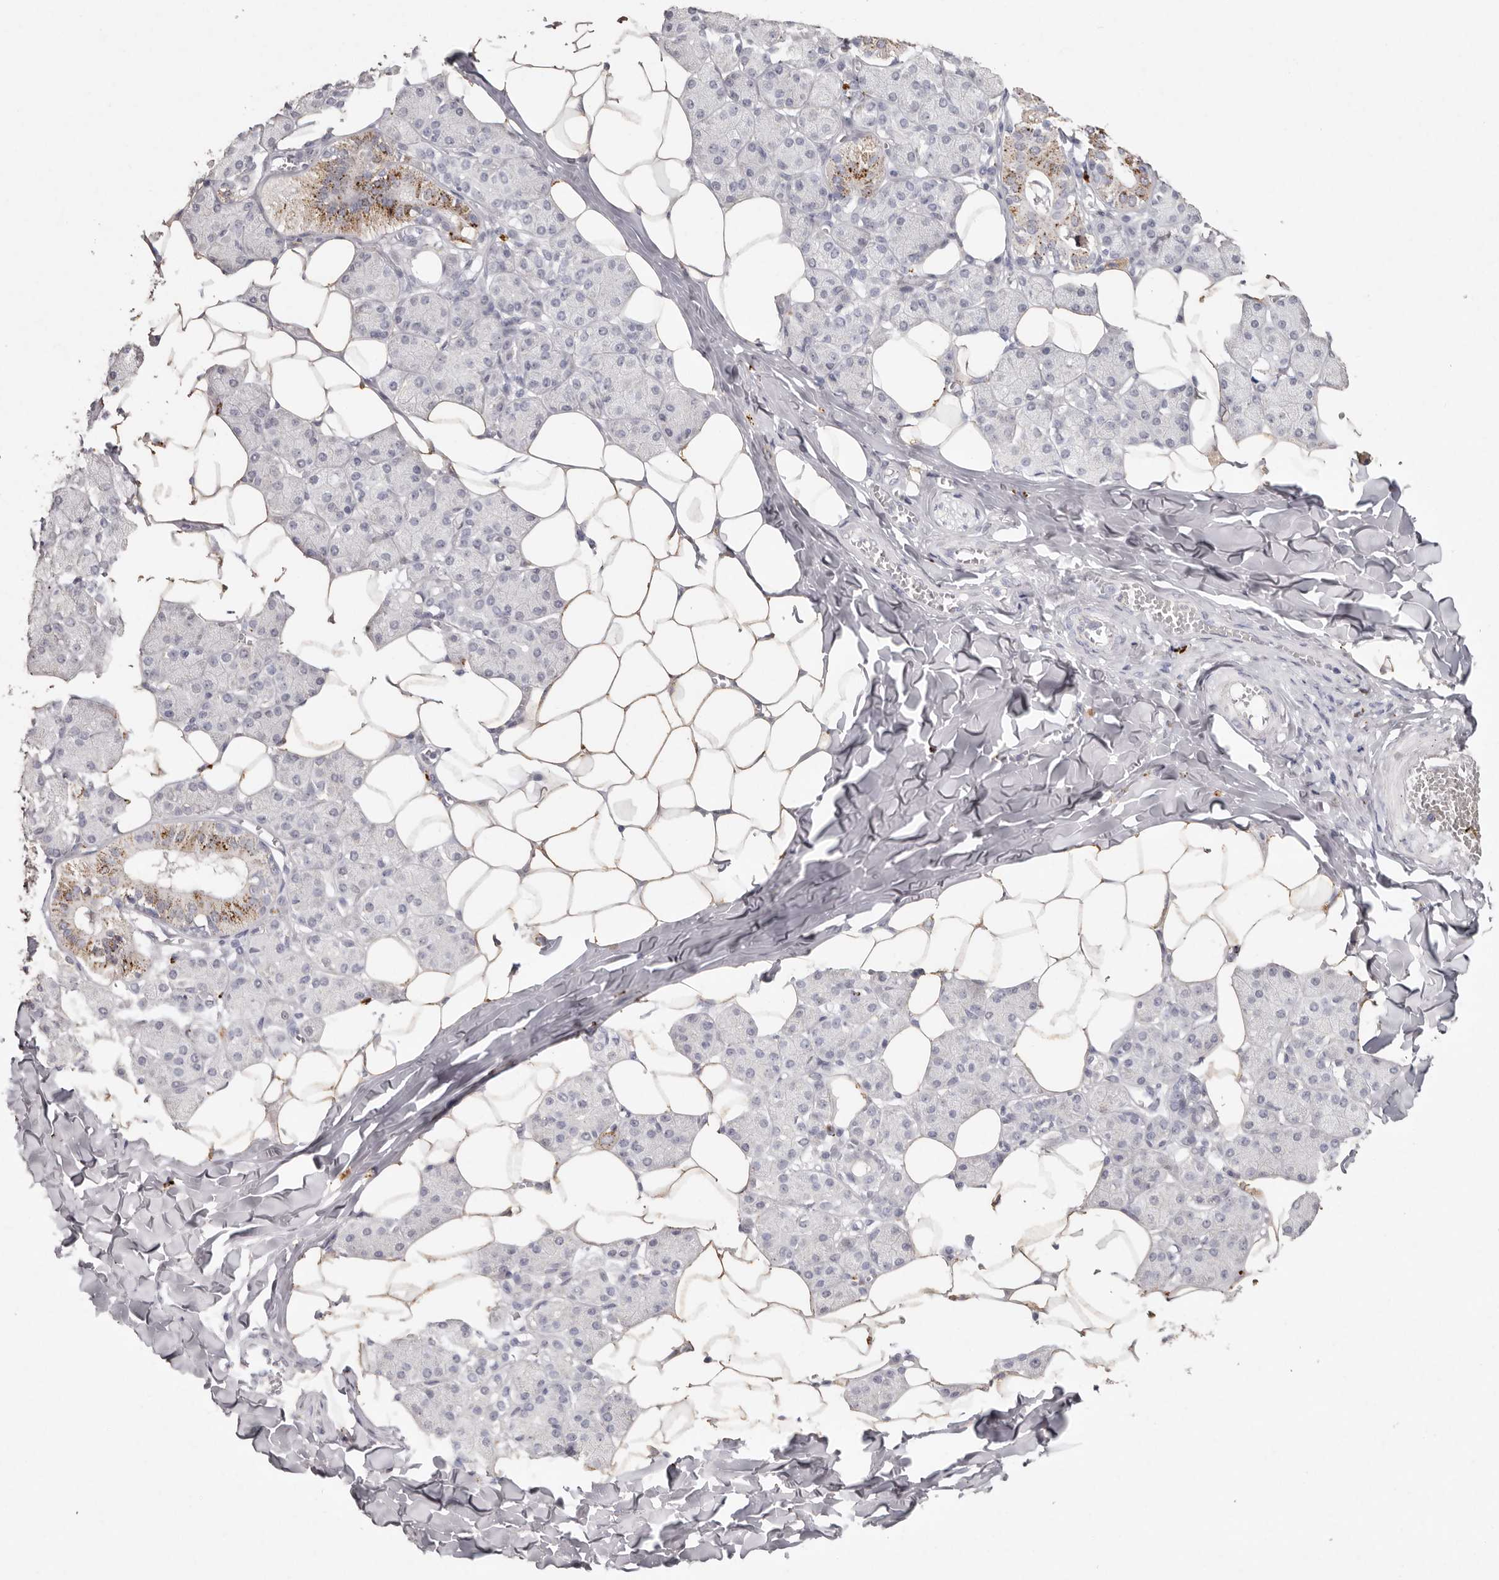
{"staining": {"intensity": "moderate", "quantity": "<25%", "location": "cytoplasmic/membranous"}, "tissue": "salivary gland", "cell_type": "Glandular cells", "image_type": "normal", "snomed": [{"axis": "morphology", "description": "Normal tissue, NOS"}, {"axis": "topography", "description": "Salivary gland"}], "caption": "The immunohistochemical stain labels moderate cytoplasmic/membranous expression in glandular cells of benign salivary gland.", "gene": "FAM185A", "patient": {"sex": "female", "age": 33}}